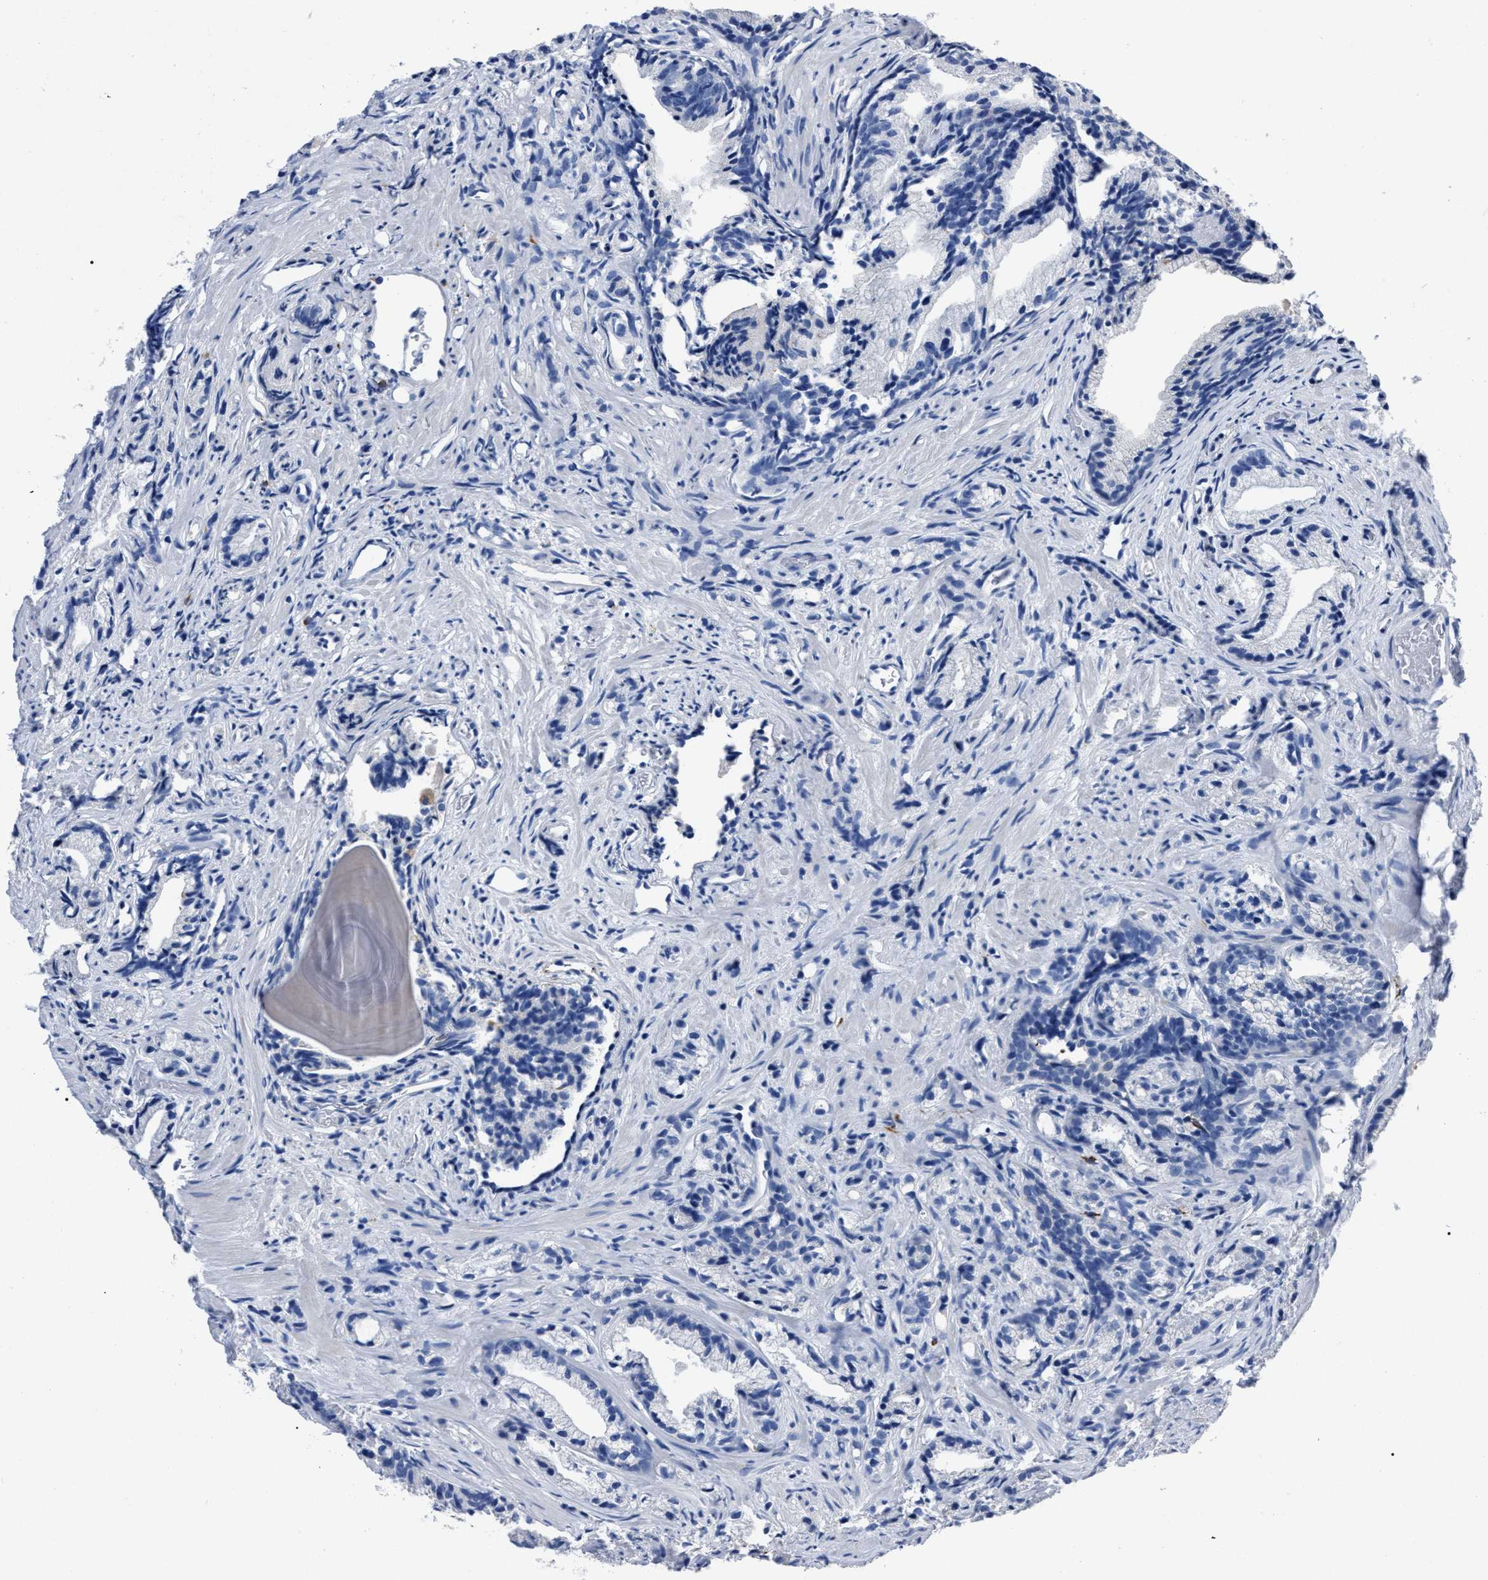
{"staining": {"intensity": "negative", "quantity": "none", "location": "none"}, "tissue": "prostate cancer", "cell_type": "Tumor cells", "image_type": "cancer", "snomed": [{"axis": "morphology", "description": "Adenocarcinoma, Low grade"}, {"axis": "topography", "description": "Prostate"}], "caption": "This is an IHC micrograph of prostate adenocarcinoma (low-grade). There is no expression in tumor cells.", "gene": "OR10G3", "patient": {"sex": "male", "age": 89}}